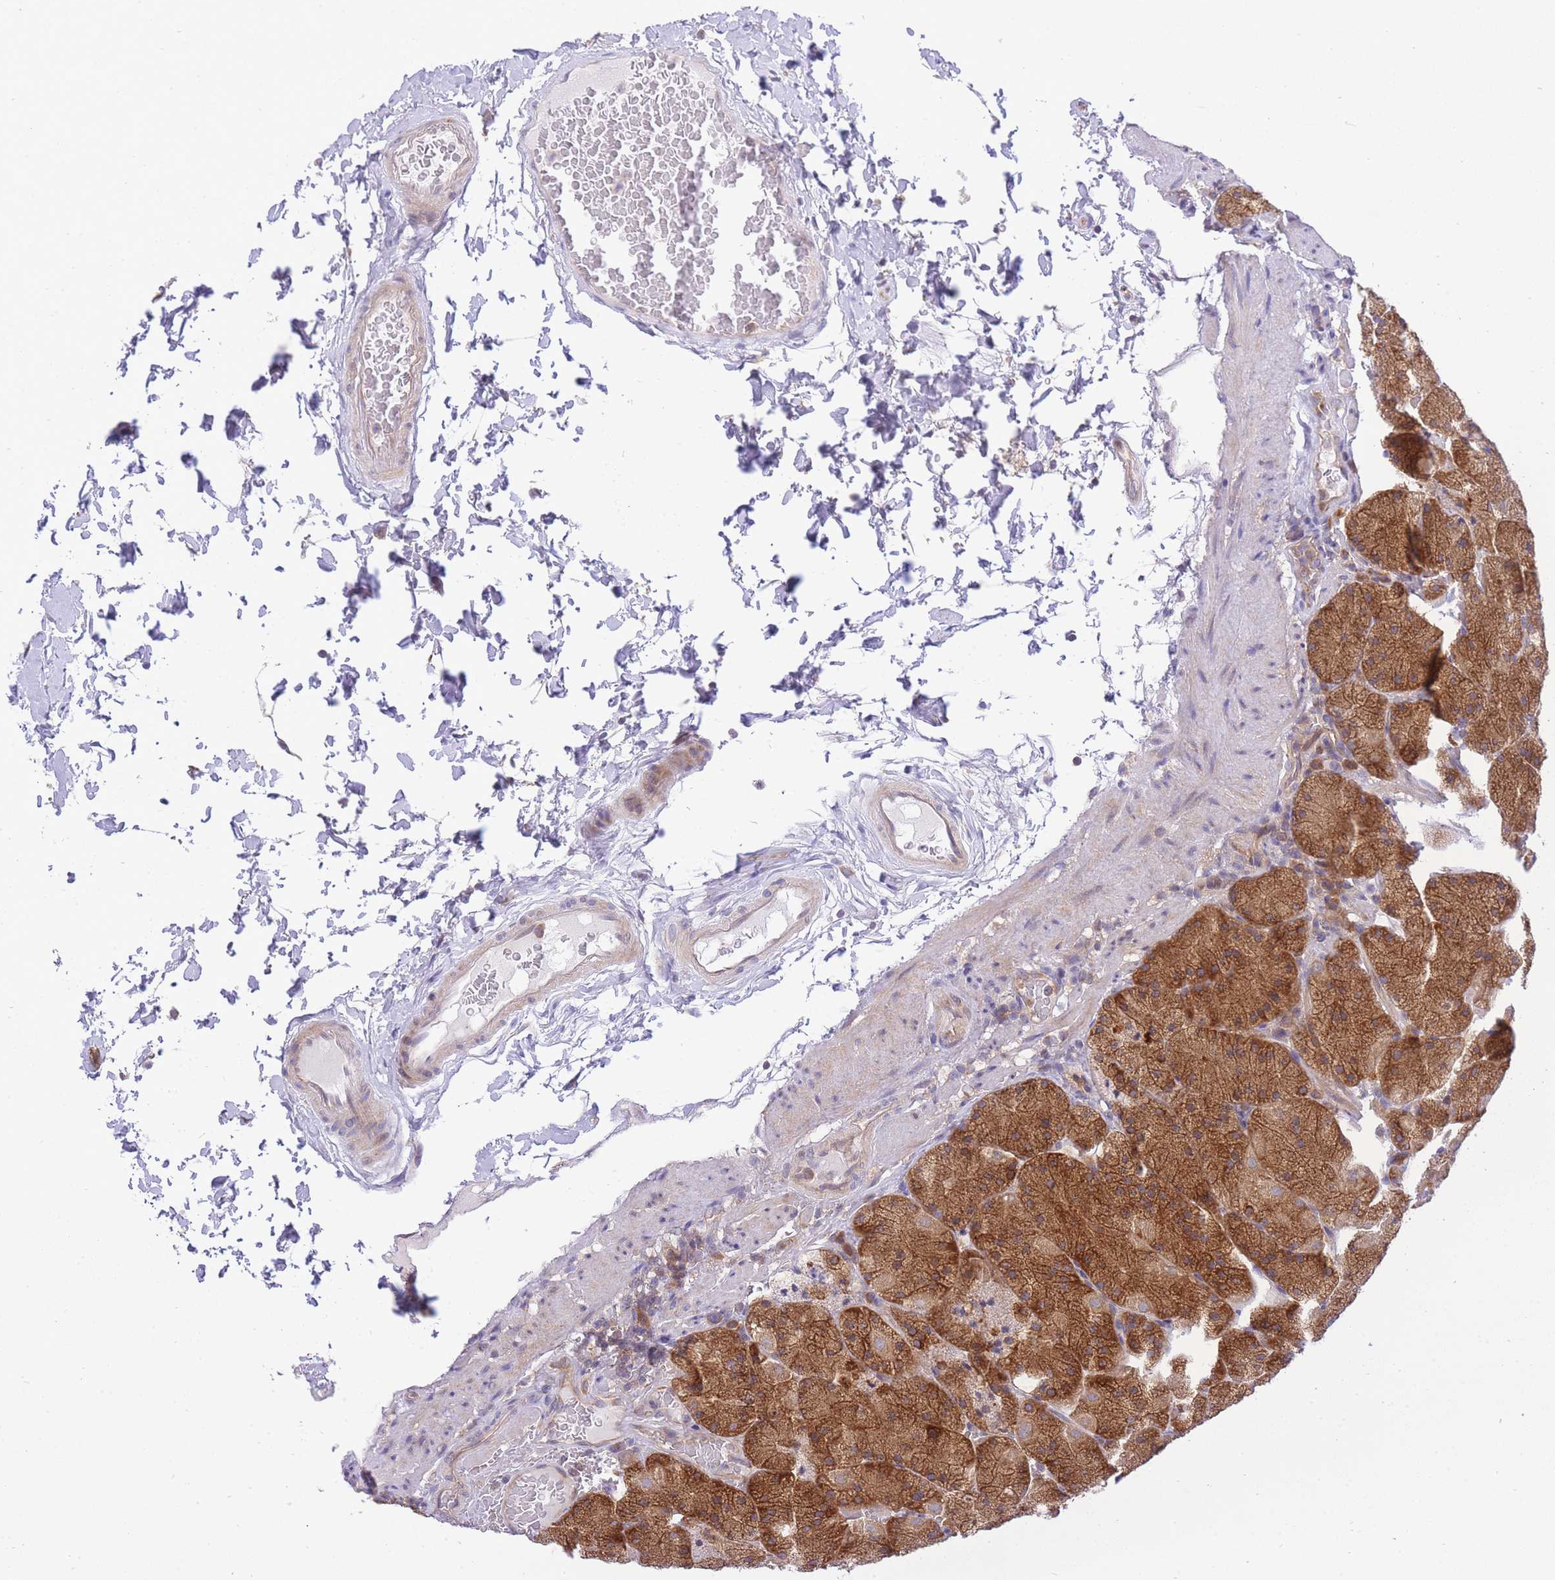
{"staining": {"intensity": "strong", "quantity": ">75%", "location": "cytoplasmic/membranous"}, "tissue": "stomach", "cell_type": "Glandular cells", "image_type": "normal", "snomed": [{"axis": "morphology", "description": "Normal tissue, NOS"}, {"axis": "topography", "description": "Stomach, upper"}, {"axis": "topography", "description": "Stomach, lower"}], "caption": "Immunohistochemistry staining of normal stomach, which demonstrates high levels of strong cytoplasmic/membranous positivity in approximately >75% of glandular cells indicating strong cytoplasmic/membranous protein expression. The staining was performed using DAB (brown) for protein detection and nuclei were counterstained in hematoxylin (blue).", "gene": "EIF2B2", "patient": {"sex": "male", "age": 67}}